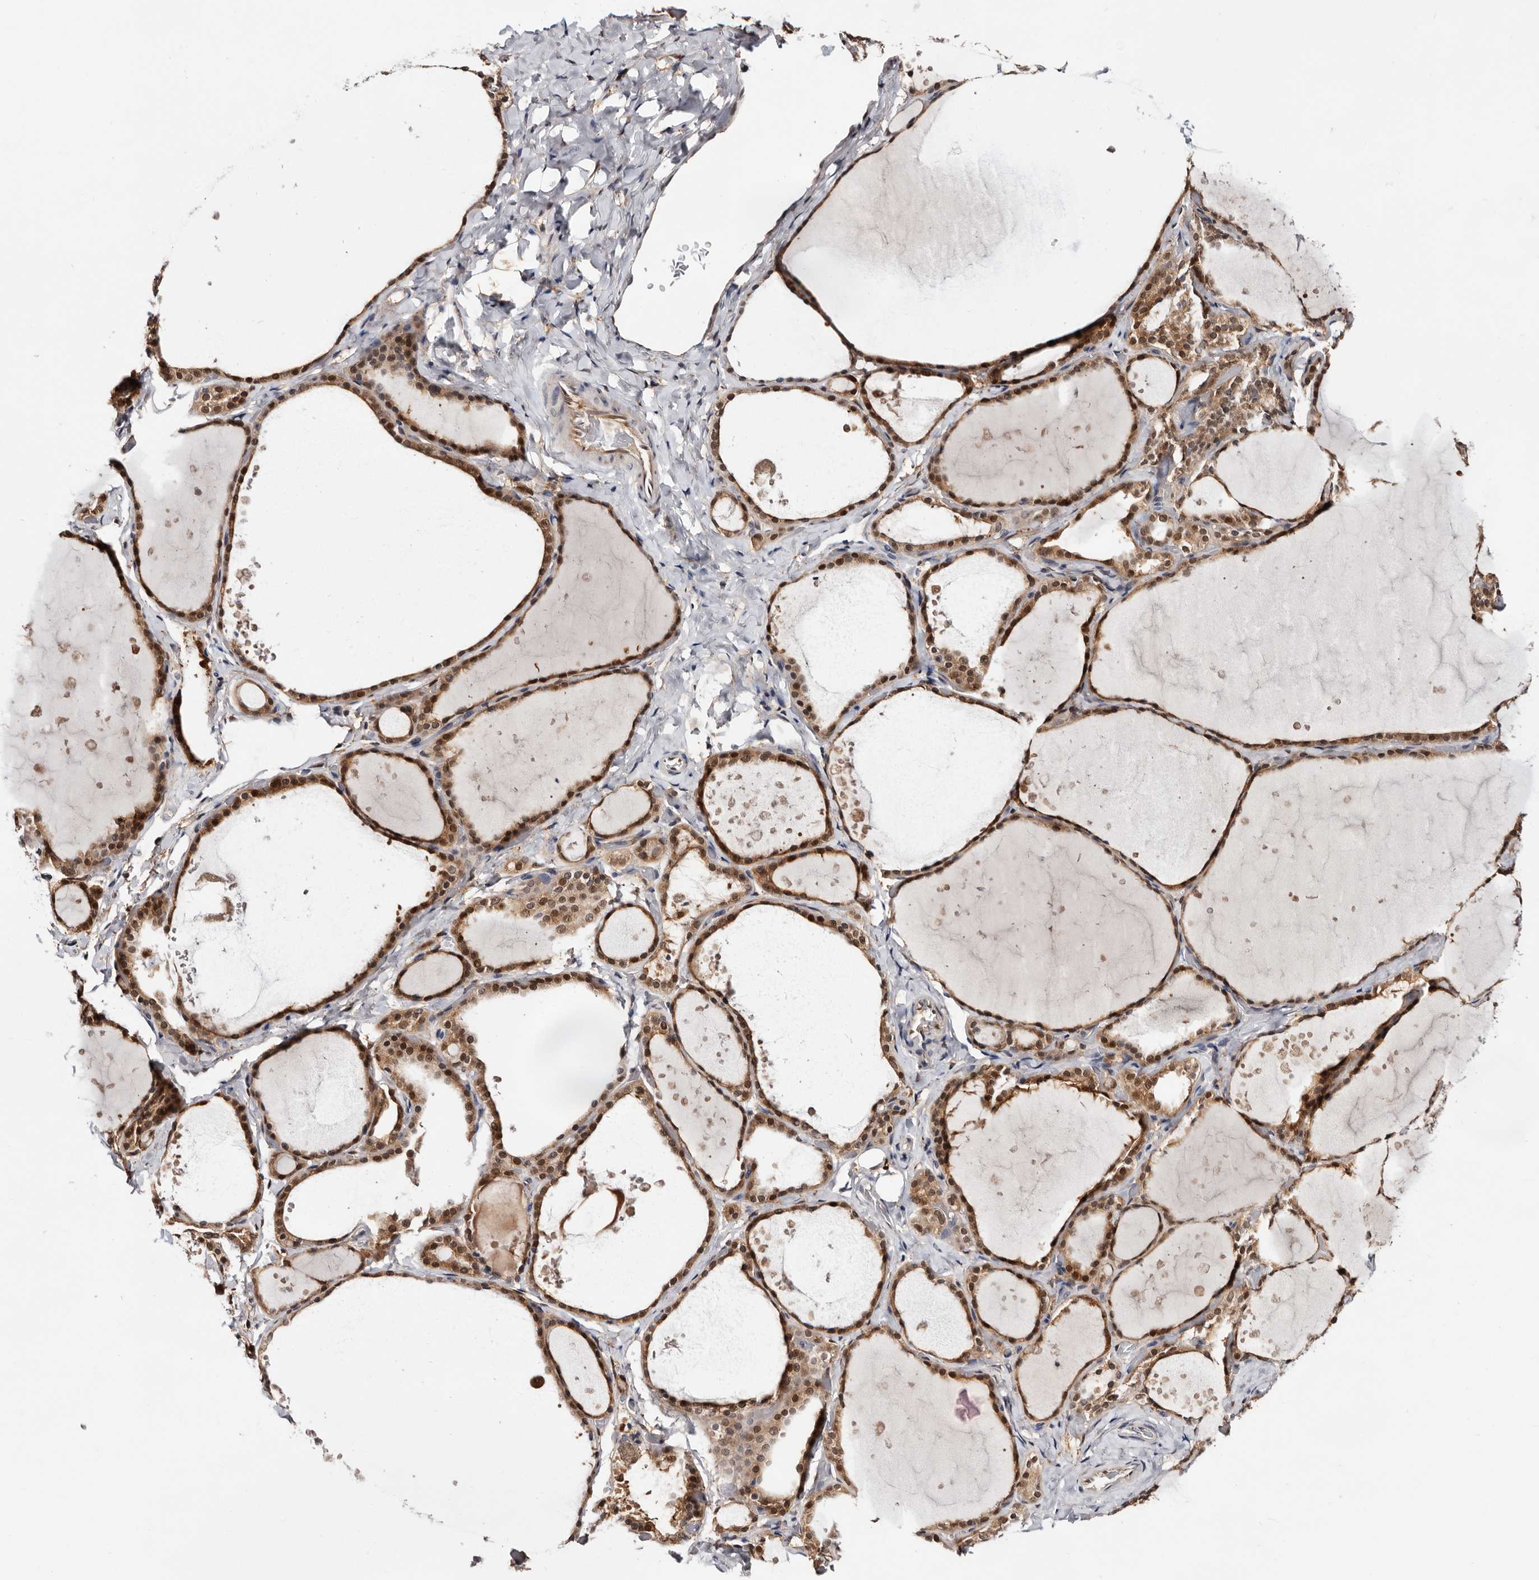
{"staining": {"intensity": "moderate", "quantity": ">75%", "location": "cytoplasmic/membranous,nuclear"}, "tissue": "thyroid gland", "cell_type": "Glandular cells", "image_type": "normal", "snomed": [{"axis": "morphology", "description": "Normal tissue, NOS"}, {"axis": "topography", "description": "Thyroid gland"}], "caption": "Brown immunohistochemical staining in benign human thyroid gland shows moderate cytoplasmic/membranous,nuclear positivity in about >75% of glandular cells. The staining was performed using DAB (3,3'-diaminobenzidine), with brown indicating positive protein expression. Nuclei are stained blue with hematoxylin.", "gene": "TP53I3", "patient": {"sex": "female", "age": 44}}